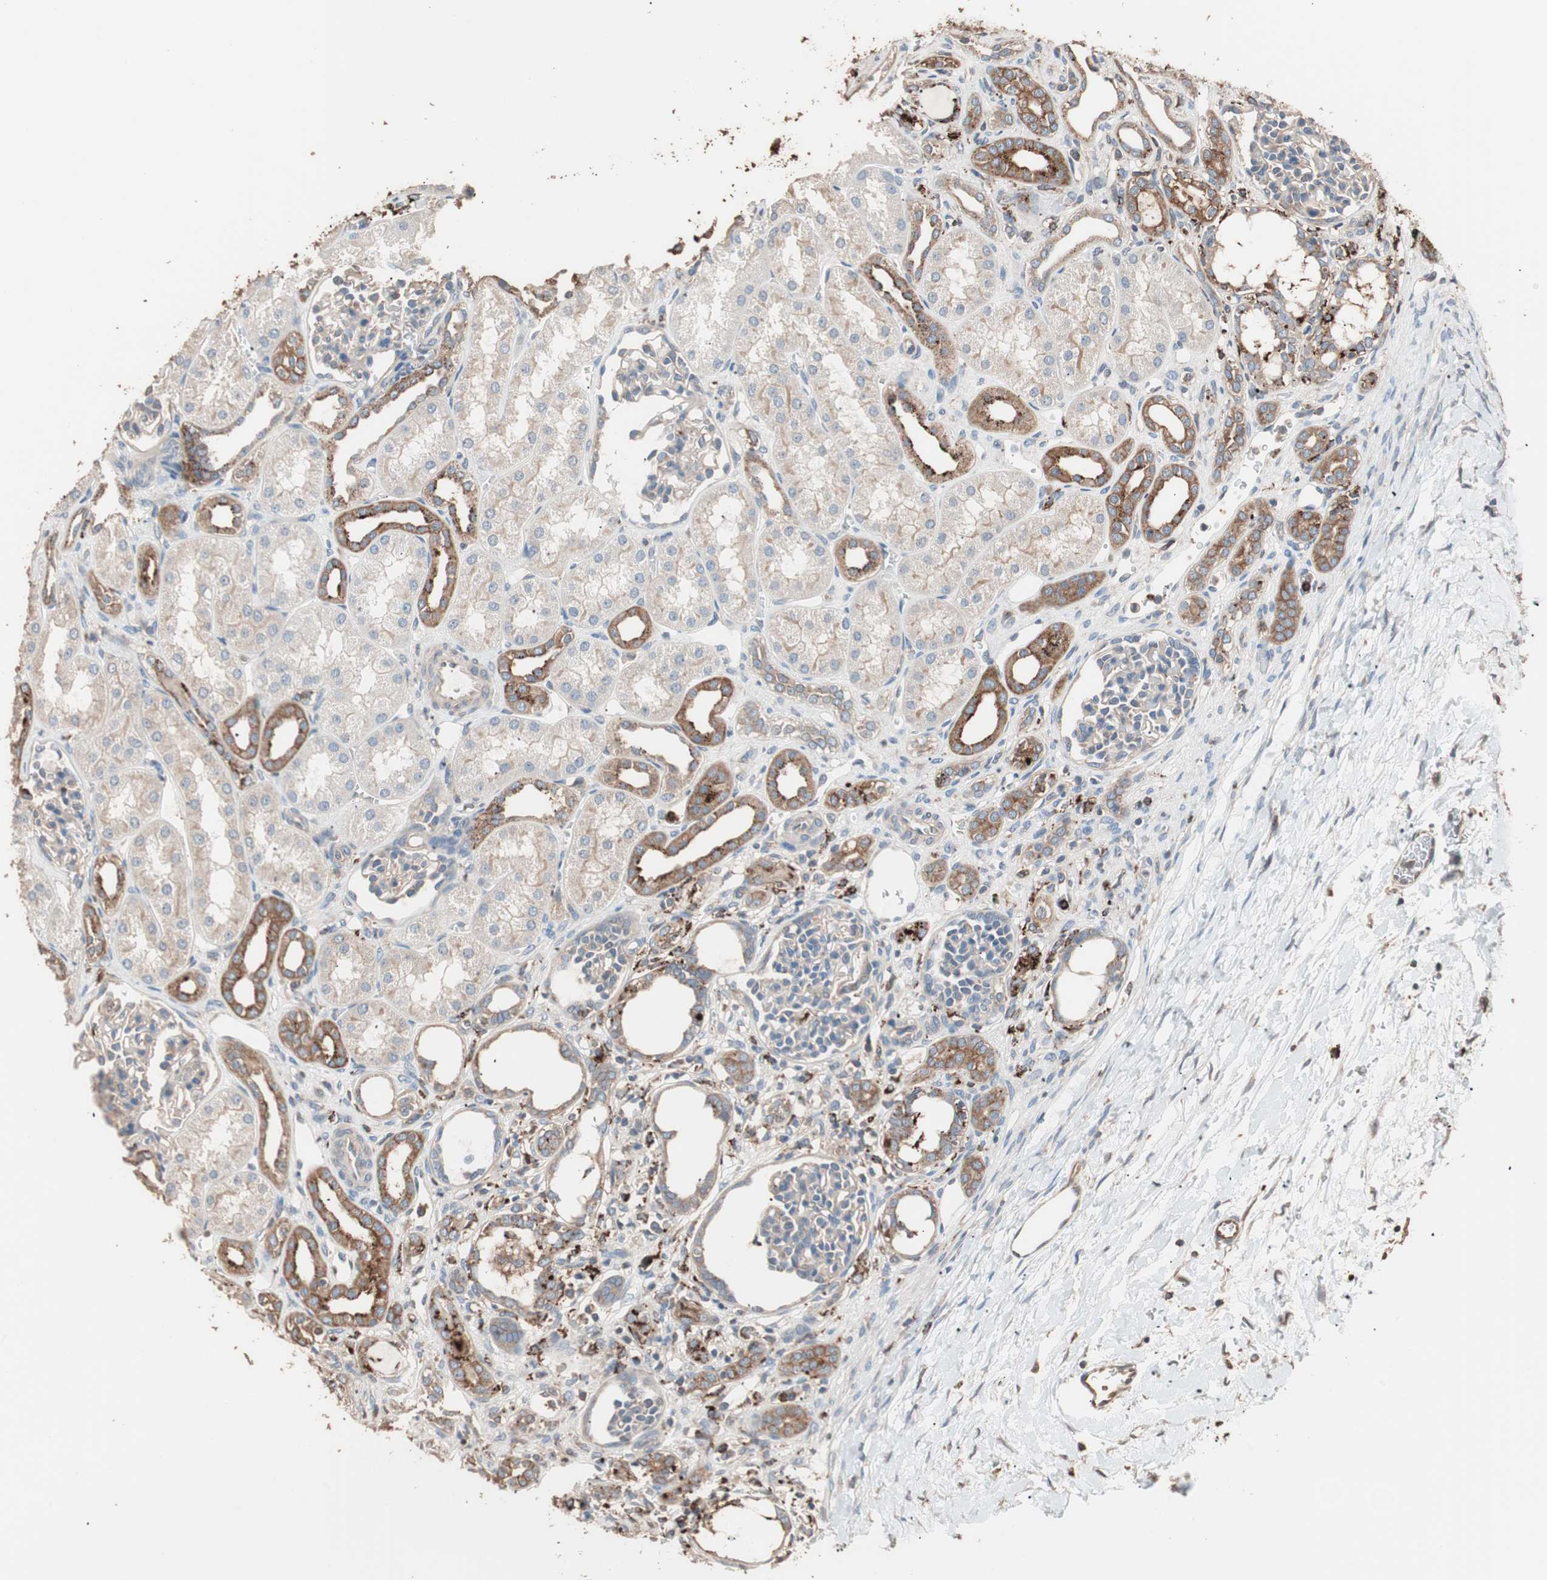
{"staining": {"intensity": "weak", "quantity": "25%-75%", "location": "cytoplasmic/membranous"}, "tissue": "kidney", "cell_type": "Cells in glomeruli", "image_type": "normal", "snomed": [{"axis": "morphology", "description": "Normal tissue, NOS"}, {"axis": "topography", "description": "Kidney"}], "caption": "Kidney stained with immunohistochemistry demonstrates weak cytoplasmic/membranous staining in approximately 25%-75% of cells in glomeruli. (Brightfield microscopy of DAB IHC at high magnification).", "gene": "CCT3", "patient": {"sex": "male", "age": 7}}